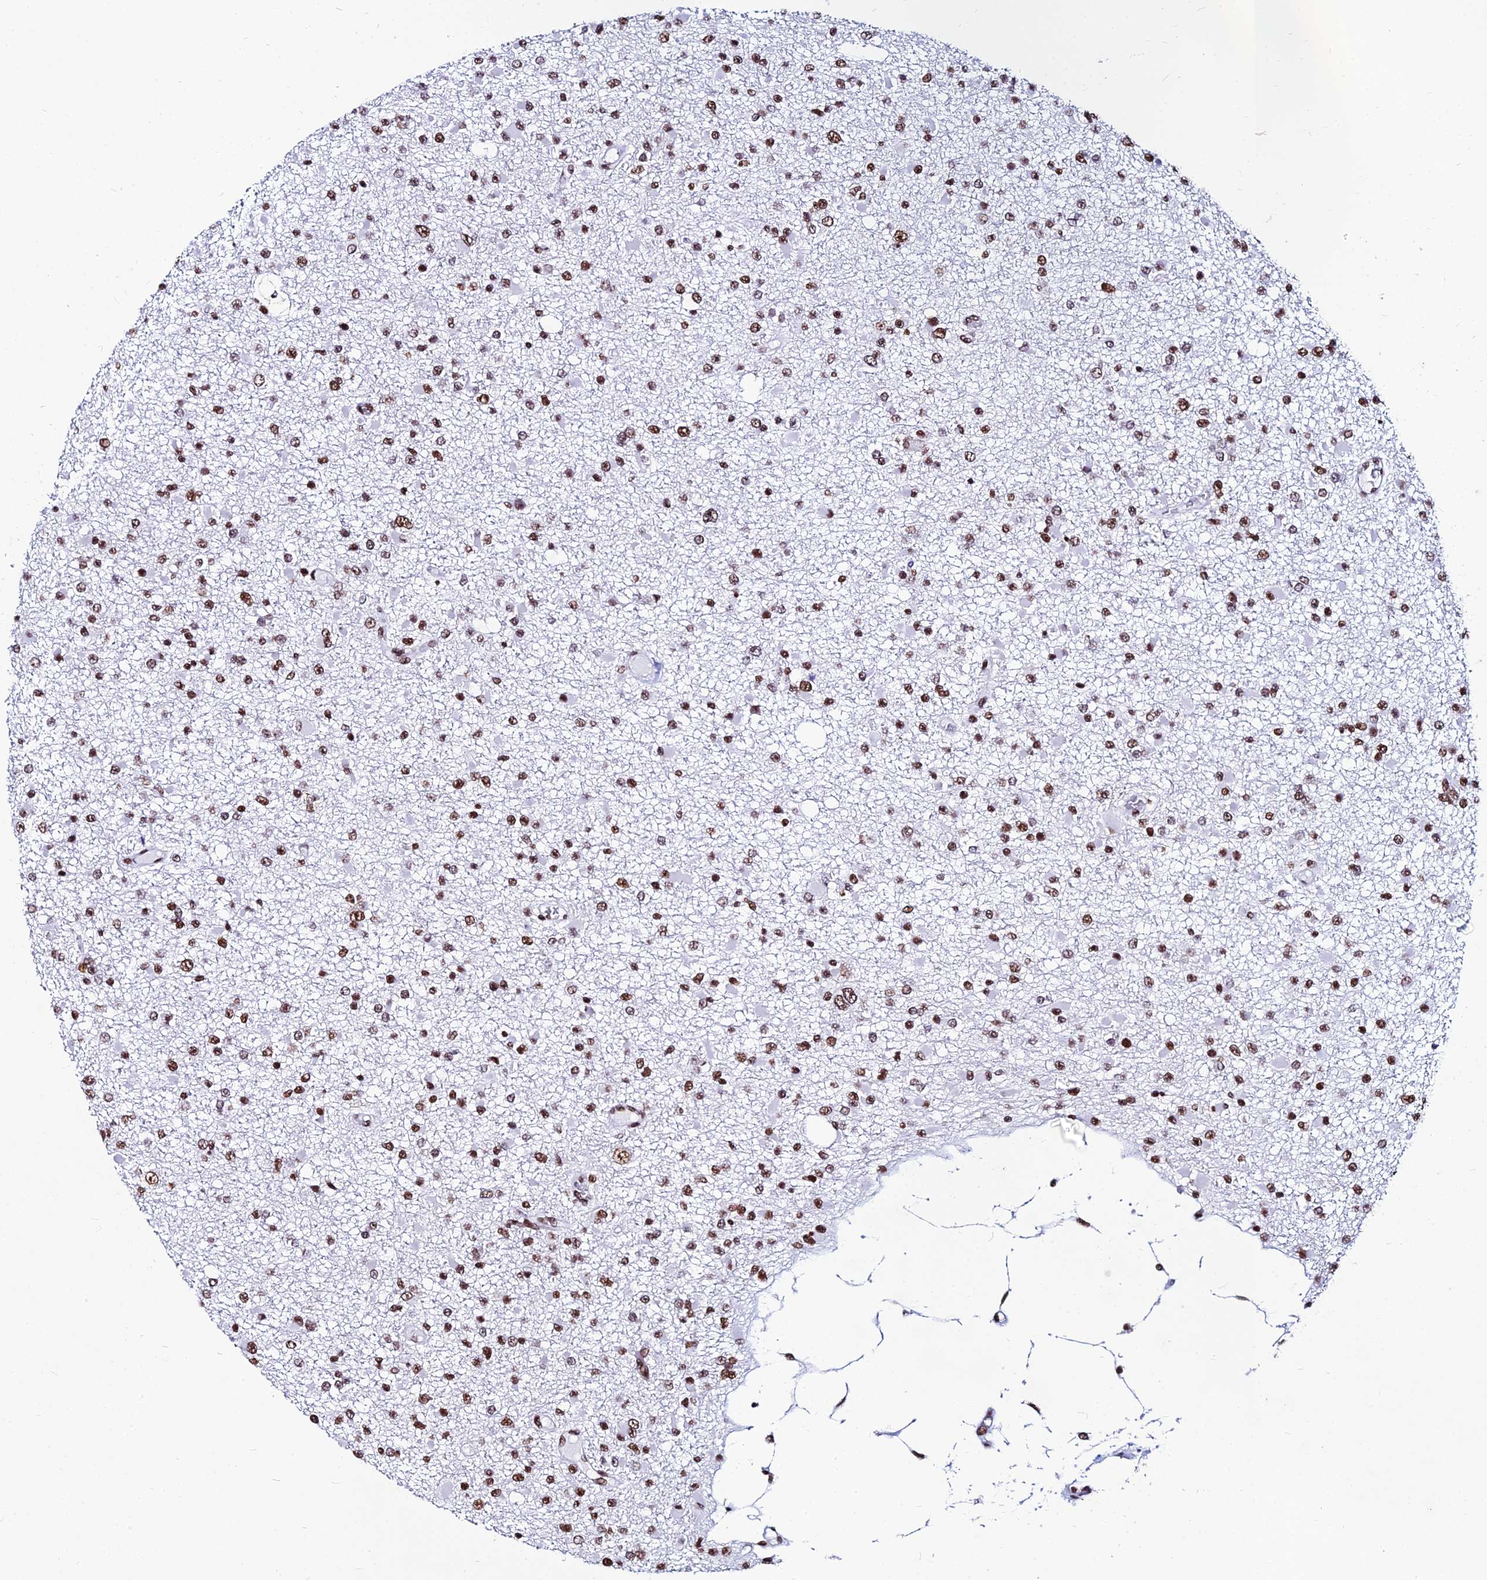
{"staining": {"intensity": "moderate", "quantity": ">75%", "location": "nuclear"}, "tissue": "glioma", "cell_type": "Tumor cells", "image_type": "cancer", "snomed": [{"axis": "morphology", "description": "Glioma, malignant, Low grade"}, {"axis": "topography", "description": "Brain"}], "caption": "Immunohistochemistry of human malignant glioma (low-grade) demonstrates medium levels of moderate nuclear expression in approximately >75% of tumor cells.", "gene": "HNRNPH1", "patient": {"sex": "female", "age": 22}}